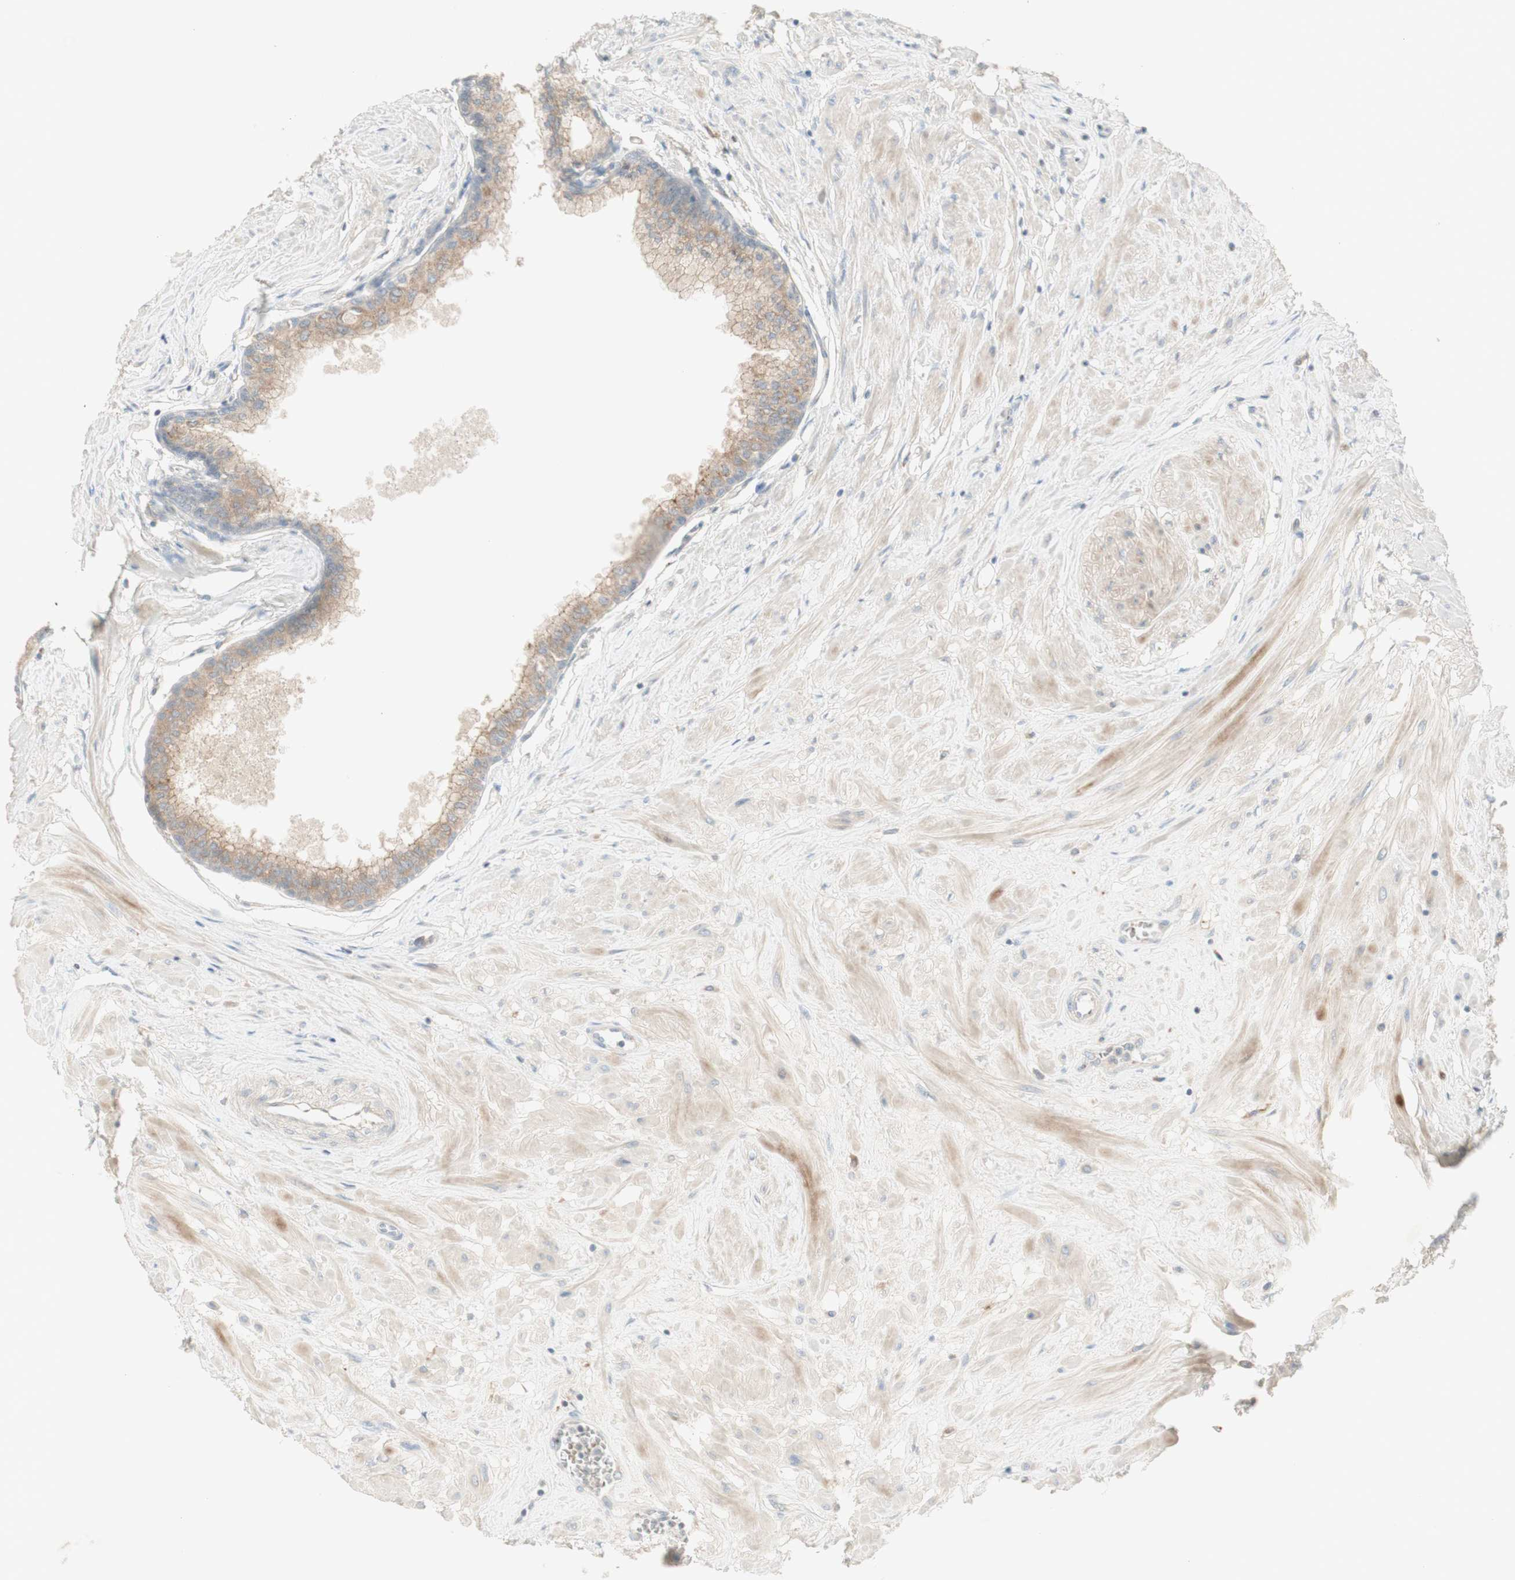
{"staining": {"intensity": "weak", "quantity": ">75%", "location": "cytoplasmic/membranous"}, "tissue": "prostate", "cell_type": "Glandular cells", "image_type": "normal", "snomed": [{"axis": "morphology", "description": "Normal tissue, NOS"}, {"axis": "topography", "description": "Prostate"}, {"axis": "topography", "description": "Seminal veicle"}], "caption": "Immunohistochemical staining of unremarkable prostate exhibits >75% levels of weak cytoplasmic/membranous protein positivity in approximately >75% of glandular cells.", "gene": "PTGER4", "patient": {"sex": "male", "age": 60}}